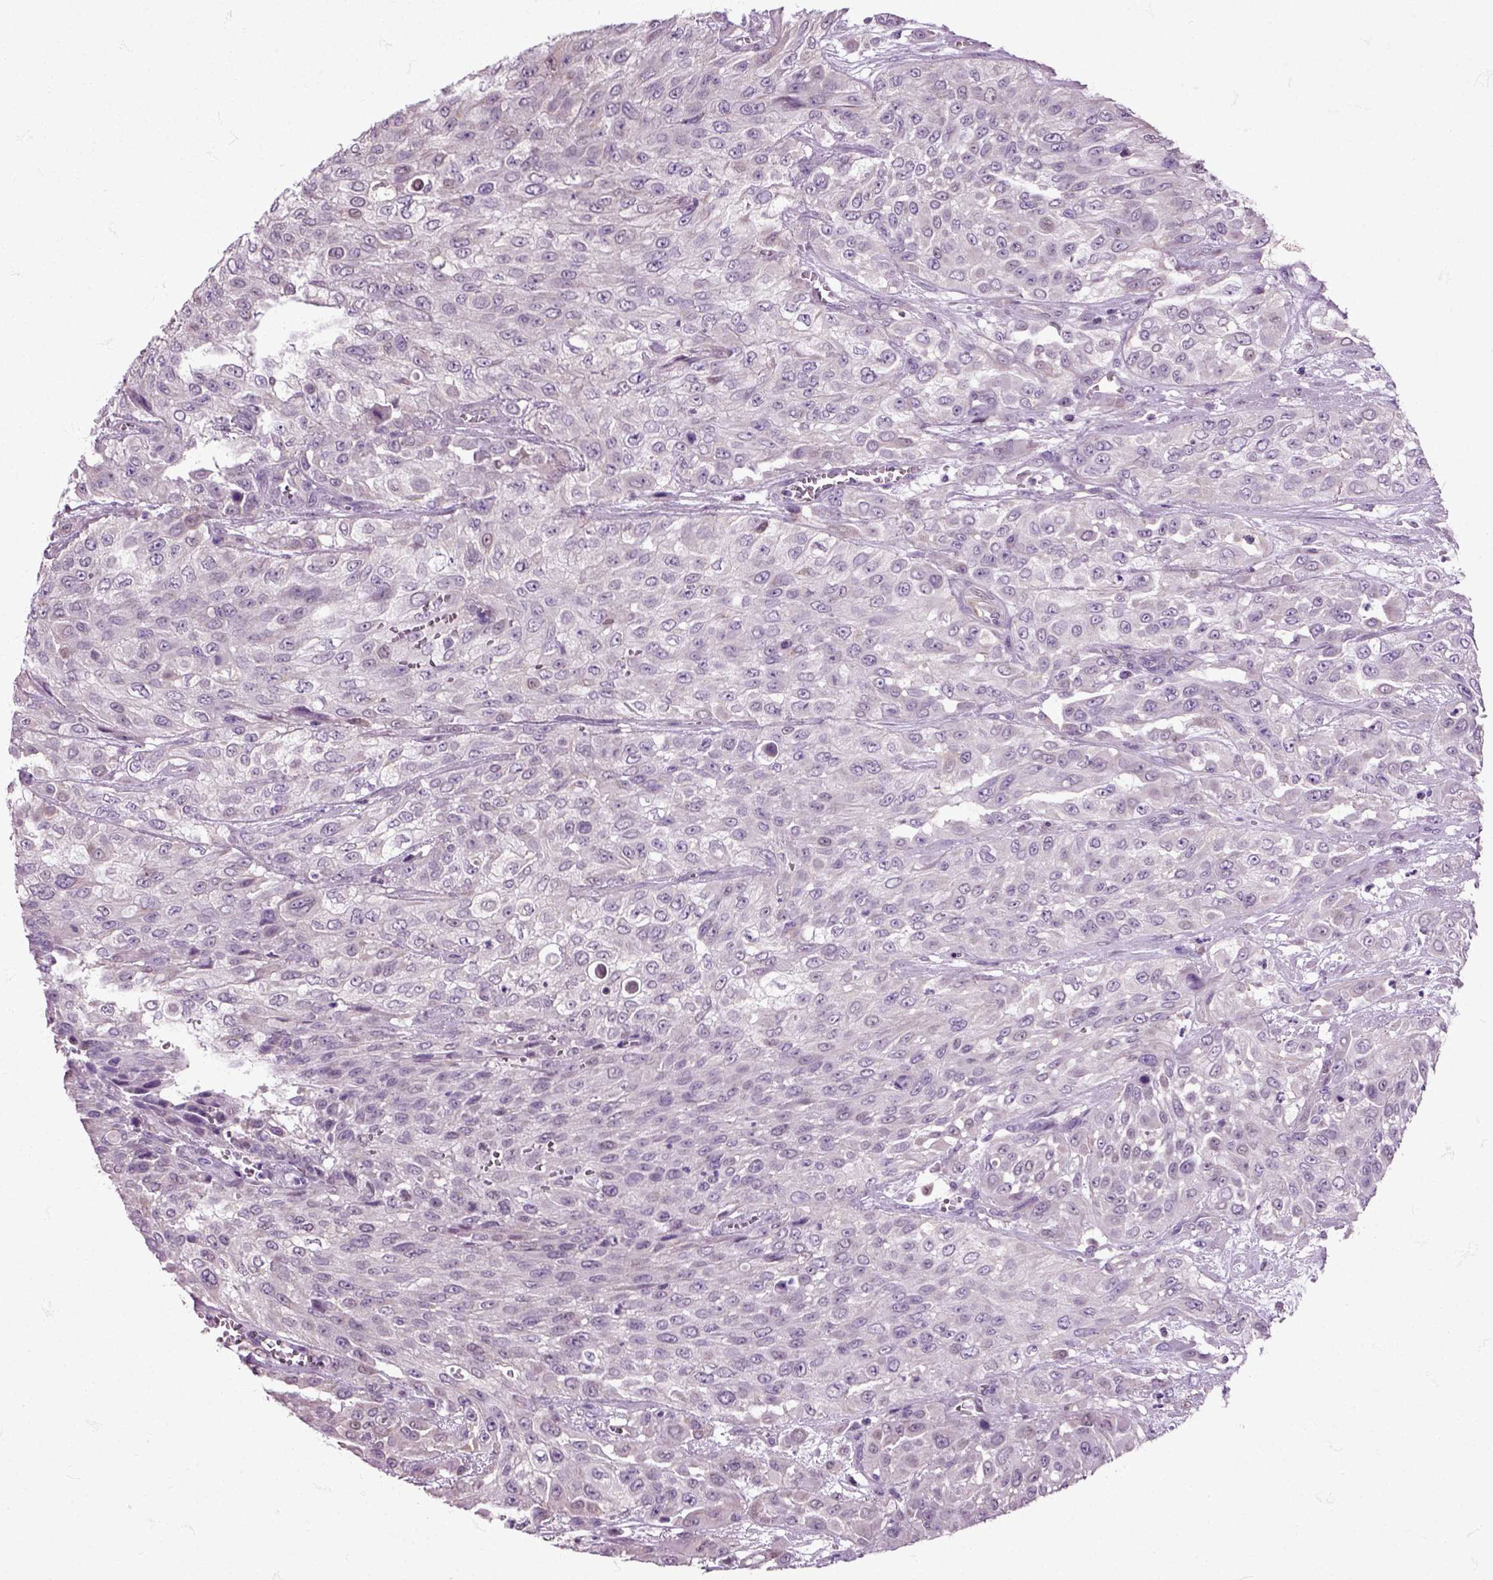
{"staining": {"intensity": "negative", "quantity": "none", "location": "none"}, "tissue": "urothelial cancer", "cell_type": "Tumor cells", "image_type": "cancer", "snomed": [{"axis": "morphology", "description": "Urothelial carcinoma, High grade"}, {"axis": "topography", "description": "Urinary bladder"}], "caption": "High power microscopy micrograph of an immunohistochemistry photomicrograph of urothelial cancer, revealing no significant expression in tumor cells. (Stains: DAB immunohistochemistry (IHC) with hematoxylin counter stain, Microscopy: brightfield microscopy at high magnification).", "gene": "HSPA2", "patient": {"sex": "male", "age": 57}}